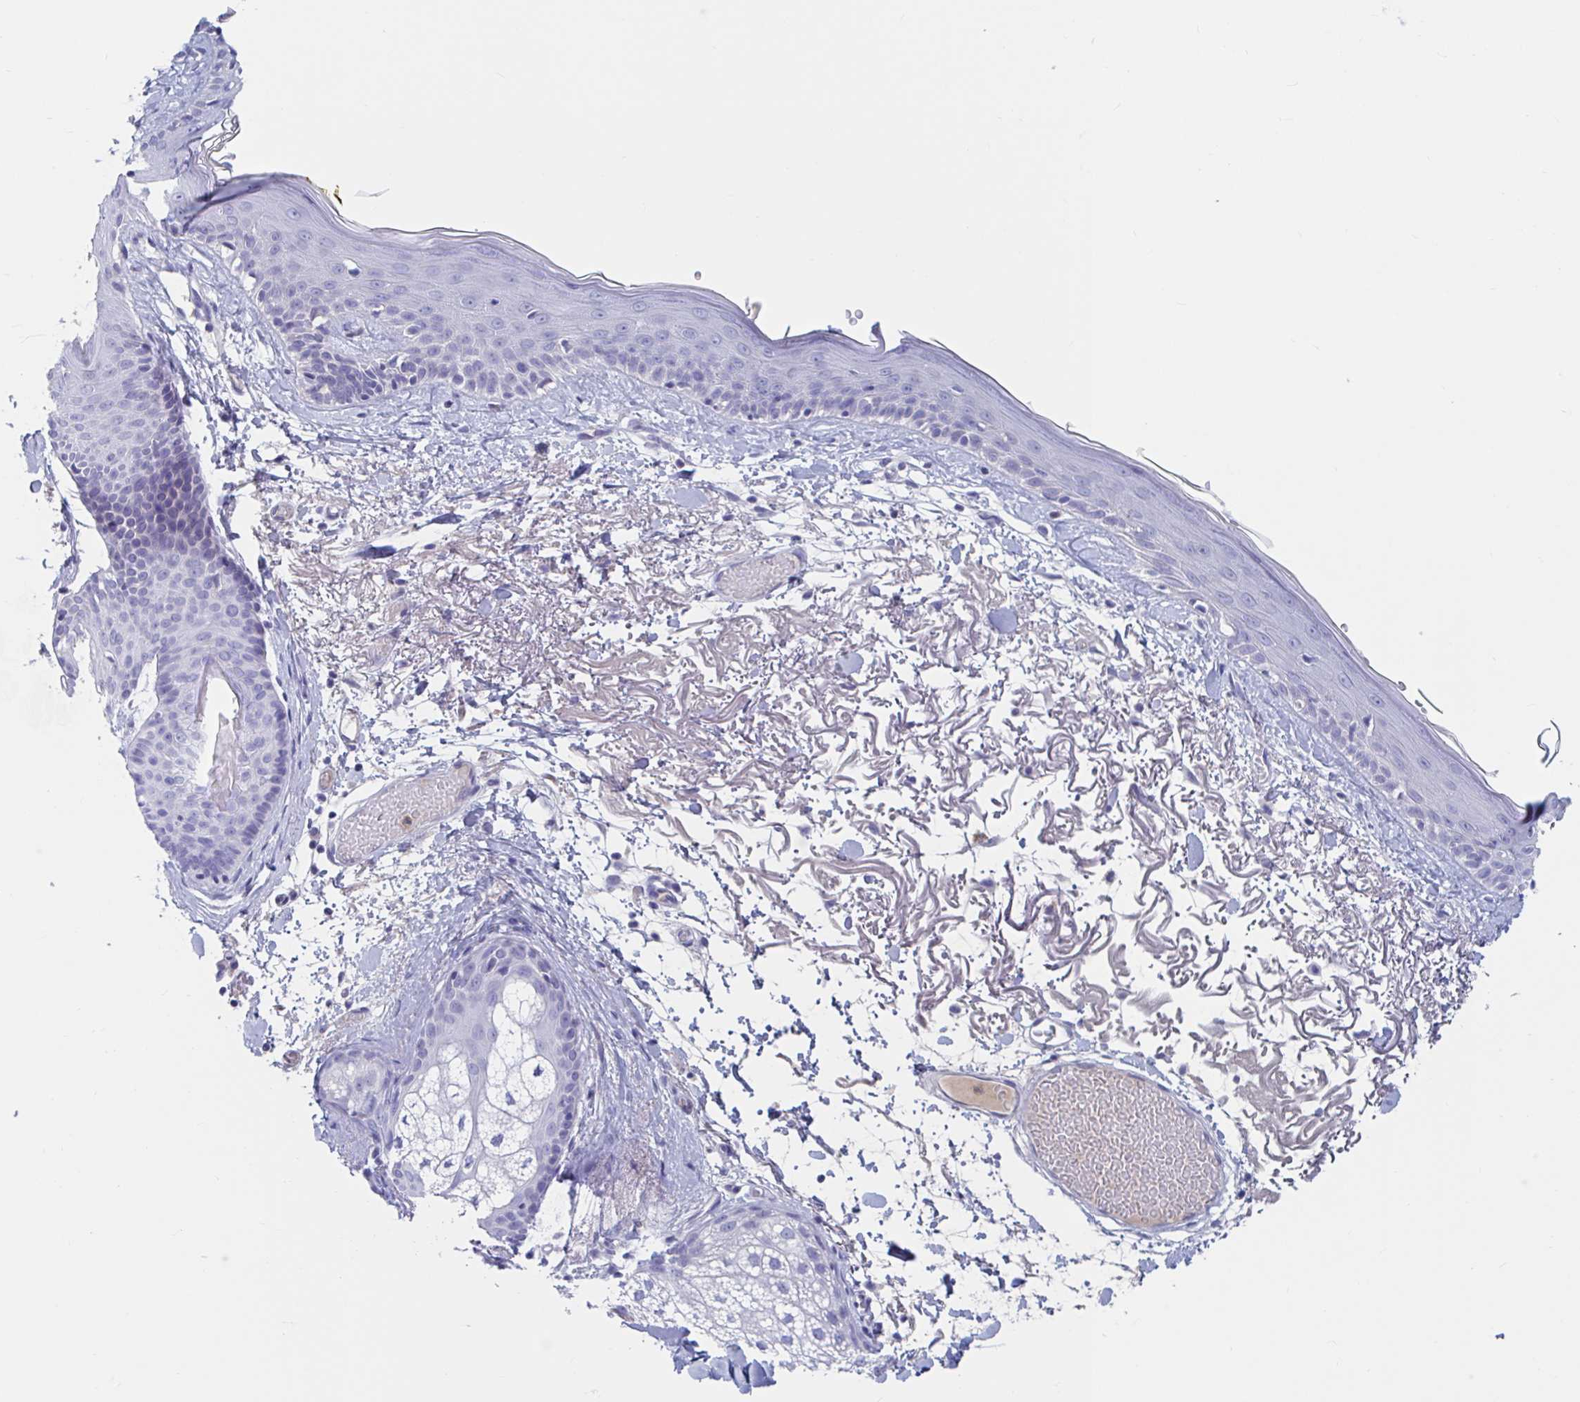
{"staining": {"intensity": "negative", "quantity": "none", "location": "none"}, "tissue": "skin", "cell_type": "Fibroblasts", "image_type": "normal", "snomed": [{"axis": "morphology", "description": "Normal tissue, NOS"}, {"axis": "topography", "description": "Skin"}], "caption": "Fibroblasts are negative for protein expression in unremarkable human skin. (Stains: DAB (3,3'-diaminobenzidine) IHC with hematoxylin counter stain, Microscopy: brightfield microscopy at high magnification).", "gene": "ZNHIT2", "patient": {"sex": "male", "age": 79}}